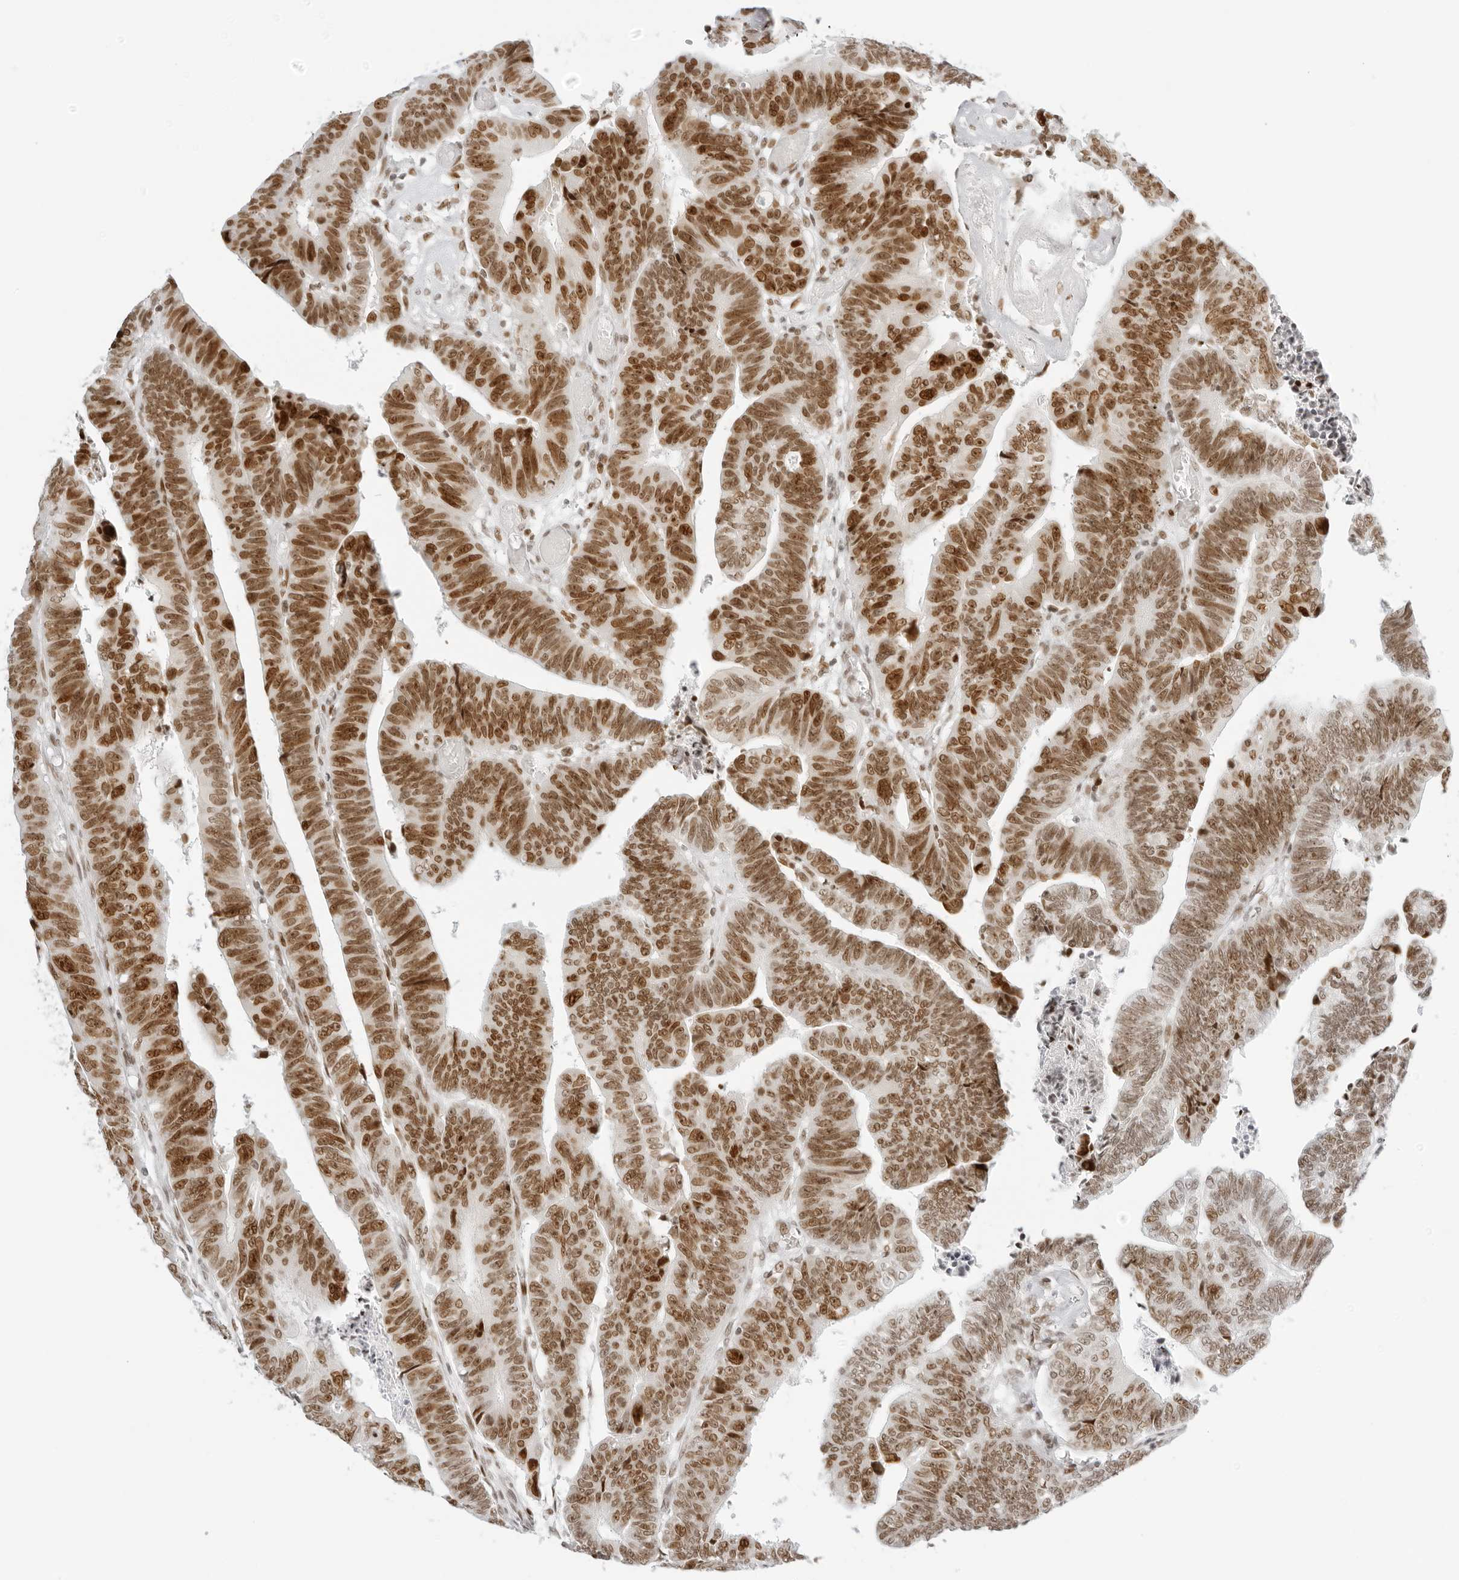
{"staining": {"intensity": "moderate", "quantity": ">75%", "location": "nuclear"}, "tissue": "colorectal cancer", "cell_type": "Tumor cells", "image_type": "cancer", "snomed": [{"axis": "morphology", "description": "Adenocarcinoma, NOS"}, {"axis": "topography", "description": "Rectum"}], "caption": "Human colorectal cancer (adenocarcinoma) stained with a brown dye demonstrates moderate nuclear positive positivity in approximately >75% of tumor cells.", "gene": "RCC1", "patient": {"sex": "female", "age": 65}}